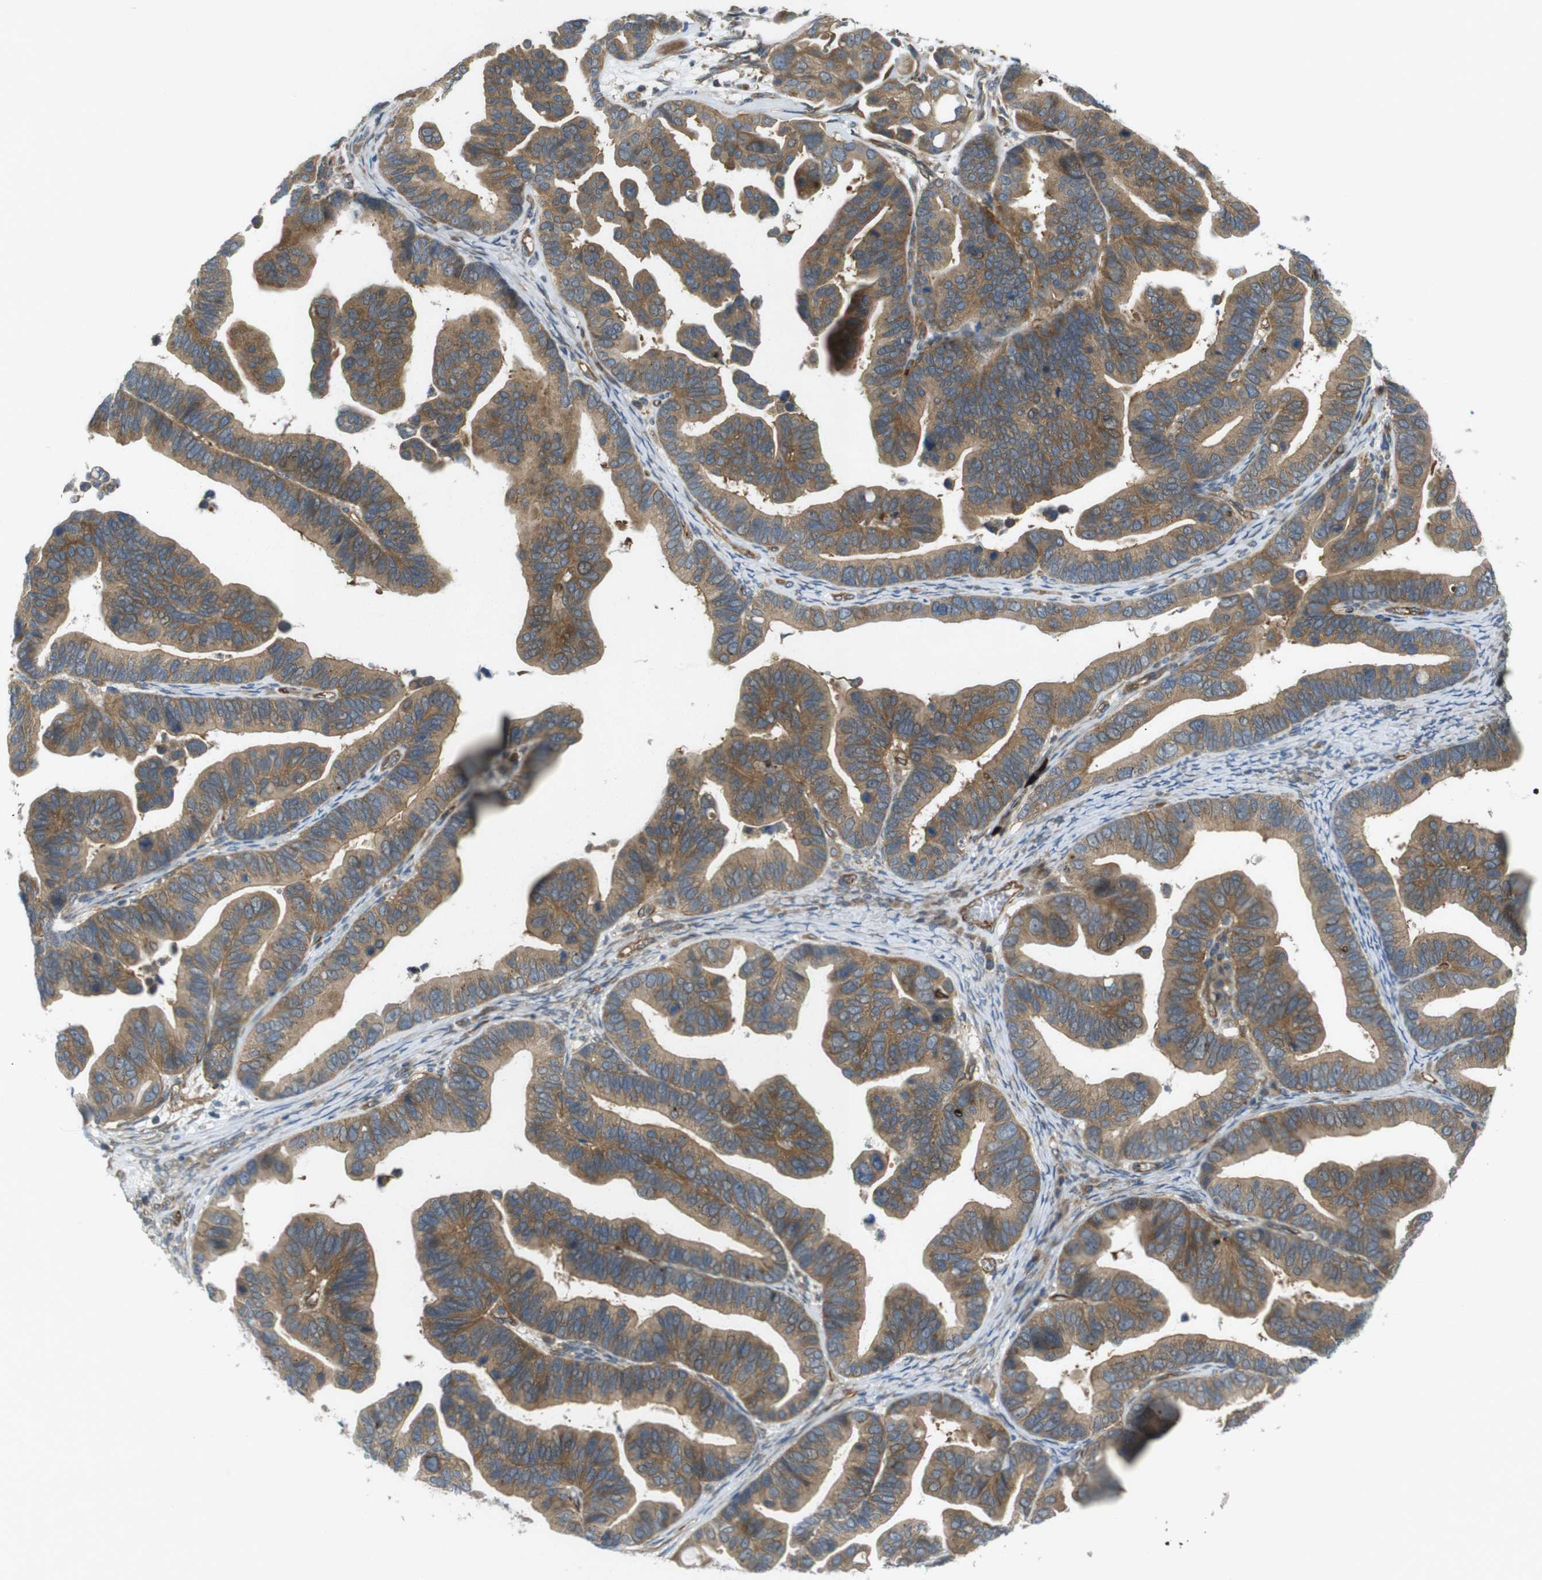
{"staining": {"intensity": "moderate", "quantity": ">75%", "location": "cytoplasmic/membranous"}, "tissue": "ovarian cancer", "cell_type": "Tumor cells", "image_type": "cancer", "snomed": [{"axis": "morphology", "description": "Cystadenocarcinoma, serous, NOS"}, {"axis": "topography", "description": "Ovary"}], "caption": "This micrograph shows serous cystadenocarcinoma (ovarian) stained with immunohistochemistry to label a protein in brown. The cytoplasmic/membranous of tumor cells show moderate positivity for the protein. Nuclei are counter-stained blue.", "gene": "TSC1", "patient": {"sex": "female", "age": 56}}